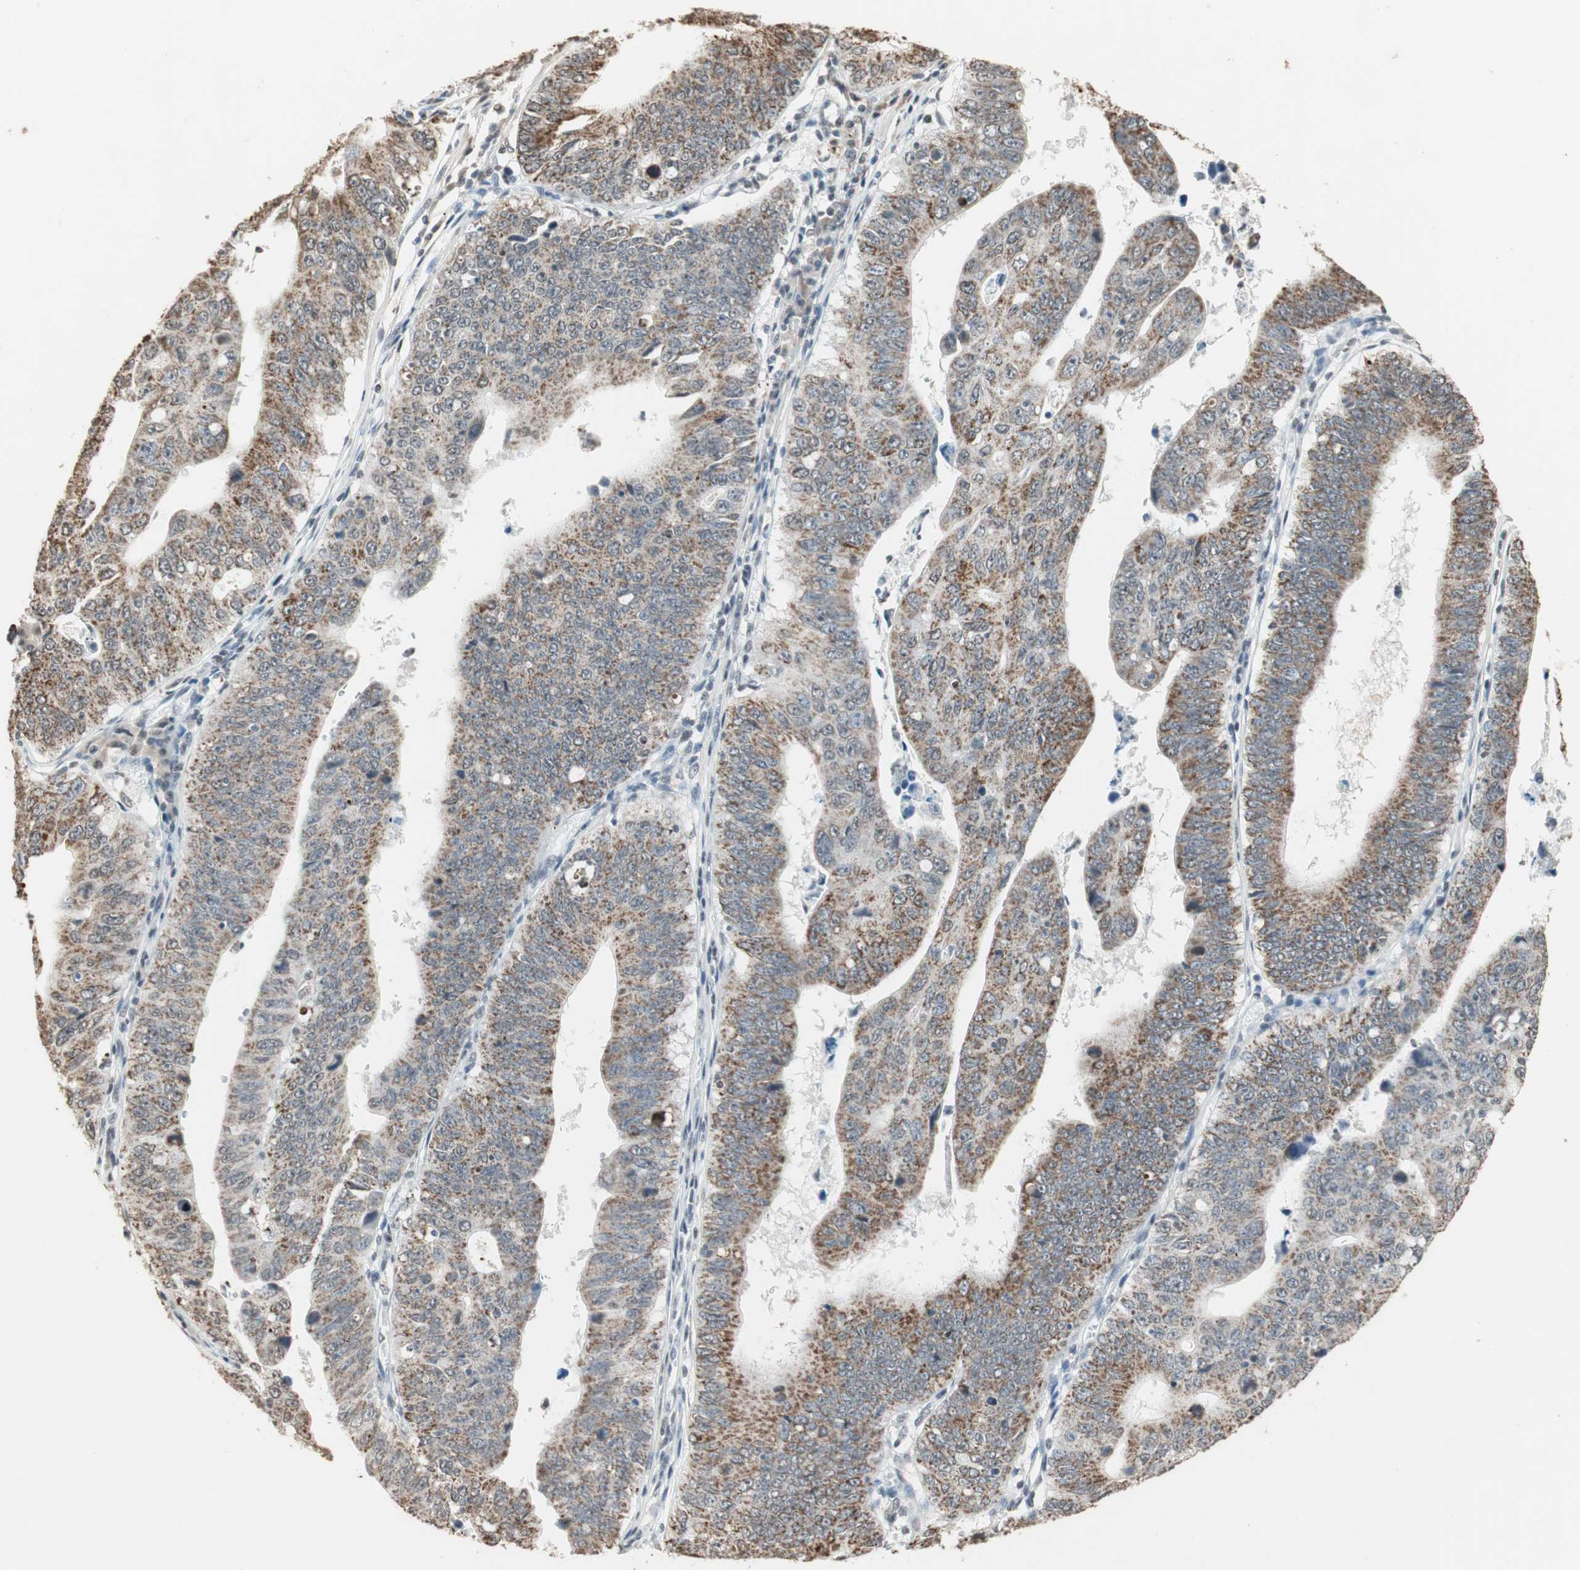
{"staining": {"intensity": "strong", "quantity": "25%-75%", "location": "cytoplasmic/membranous"}, "tissue": "stomach cancer", "cell_type": "Tumor cells", "image_type": "cancer", "snomed": [{"axis": "morphology", "description": "Adenocarcinoma, NOS"}, {"axis": "topography", "description": "Stomach"}], "caption": "A high amount of strong cytoplasmic/membranous positivity is appreciated in approximately 25%-75% of tumor cells in adenocarcinoma (stomach) tissue.", "gene": "PRELID1", "patient": {"sex": "male", "age": 59}}